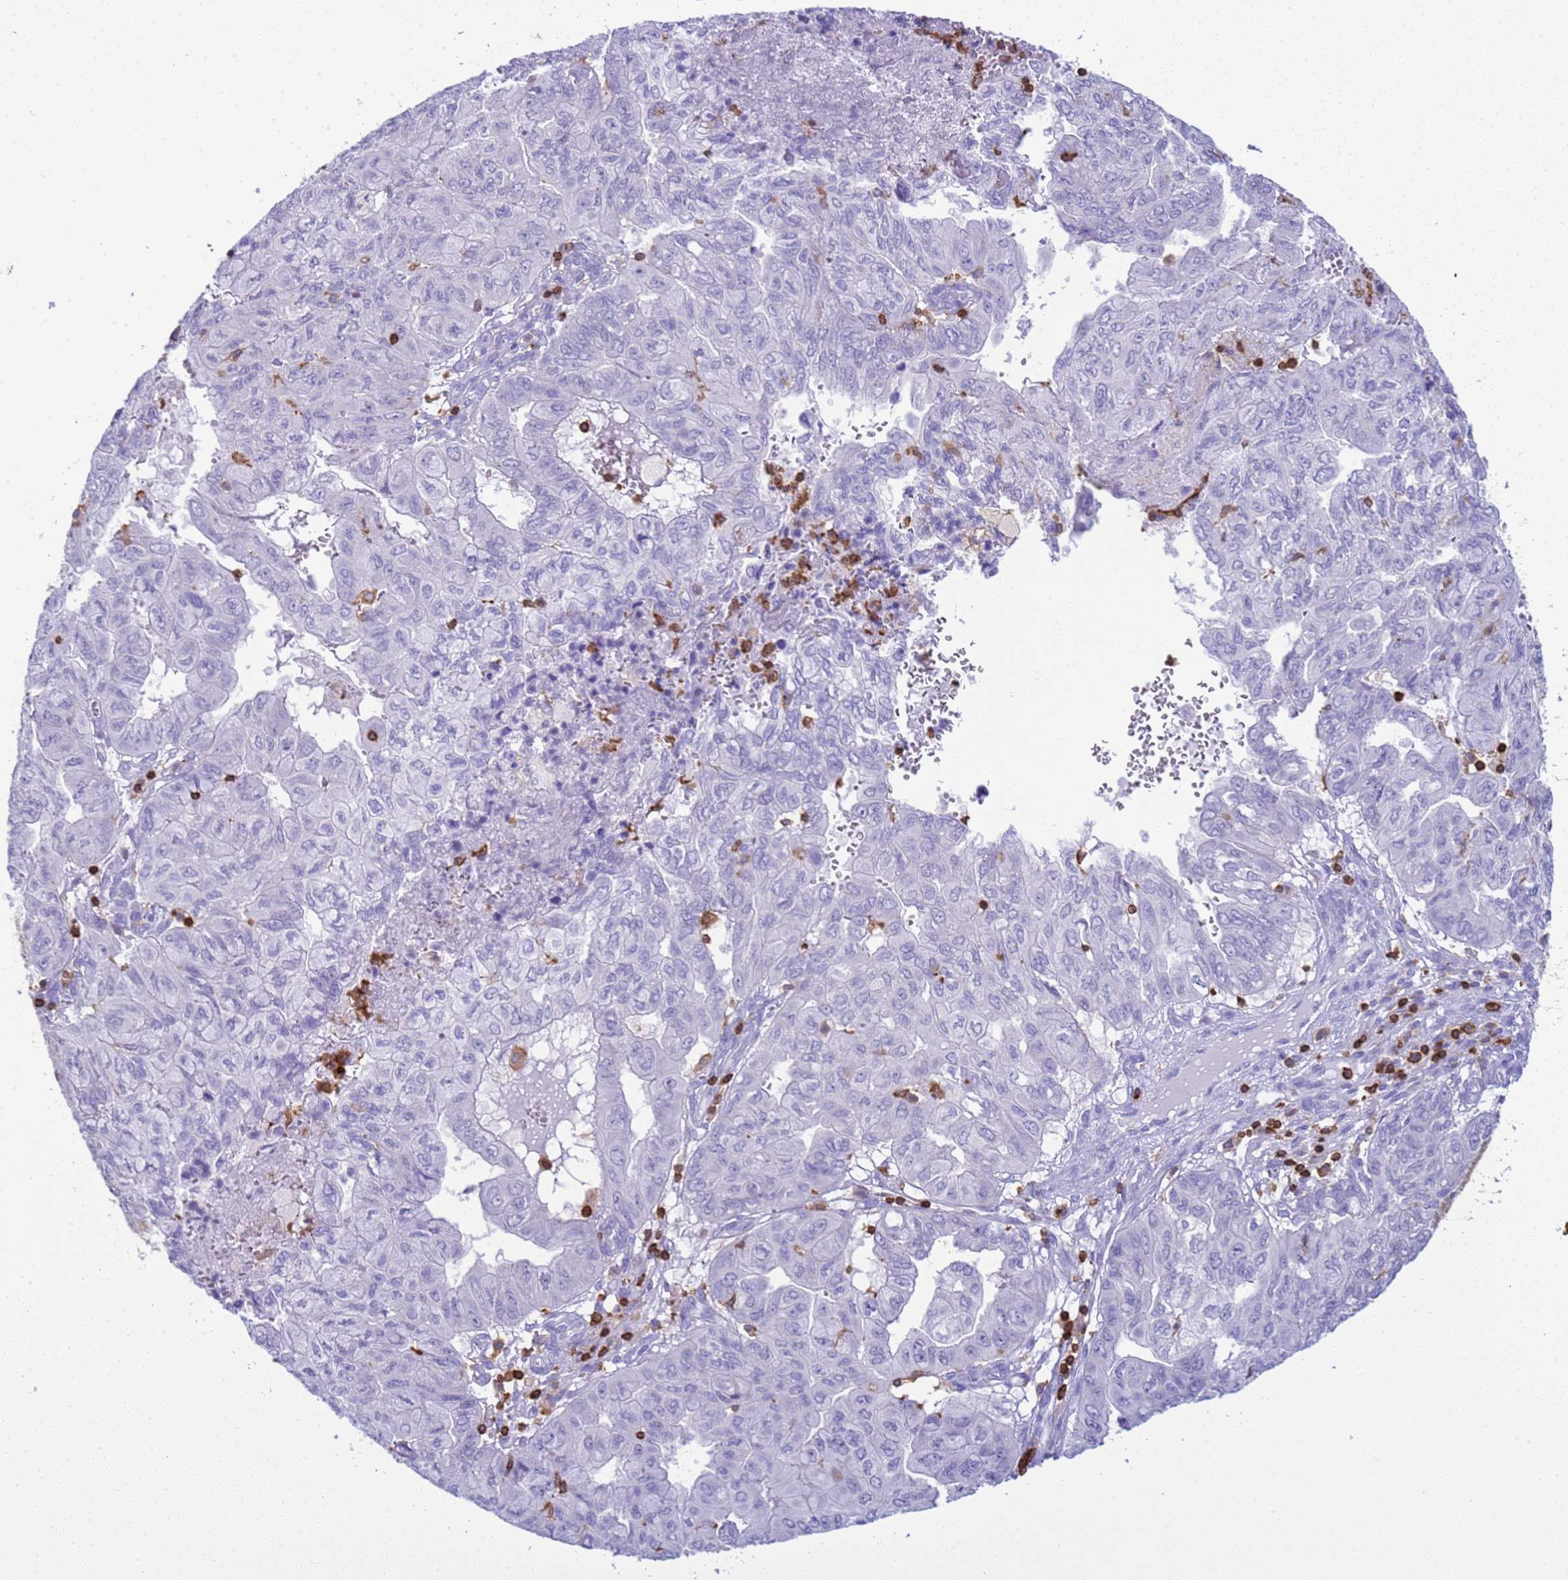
{"staining": {"intensity": "negative", "quantity": "none", "location": "none"}, "tissue": "pancreatic cancer", "cell_type": "Tumor cells", "image_type": "cancer", "snomed": [{"axis": "morphology", "description": "Adenocarcinoma, NOS"}, {"axis": "topography", "description": "Pancreas"}], "caption": "IHC photomicrograph of human pancreatic cancer stained for a protein (brown), which reveals no staining in tumor cells.", "gene": "IRF5", "patient": {"sex": "male", "age": 51}}